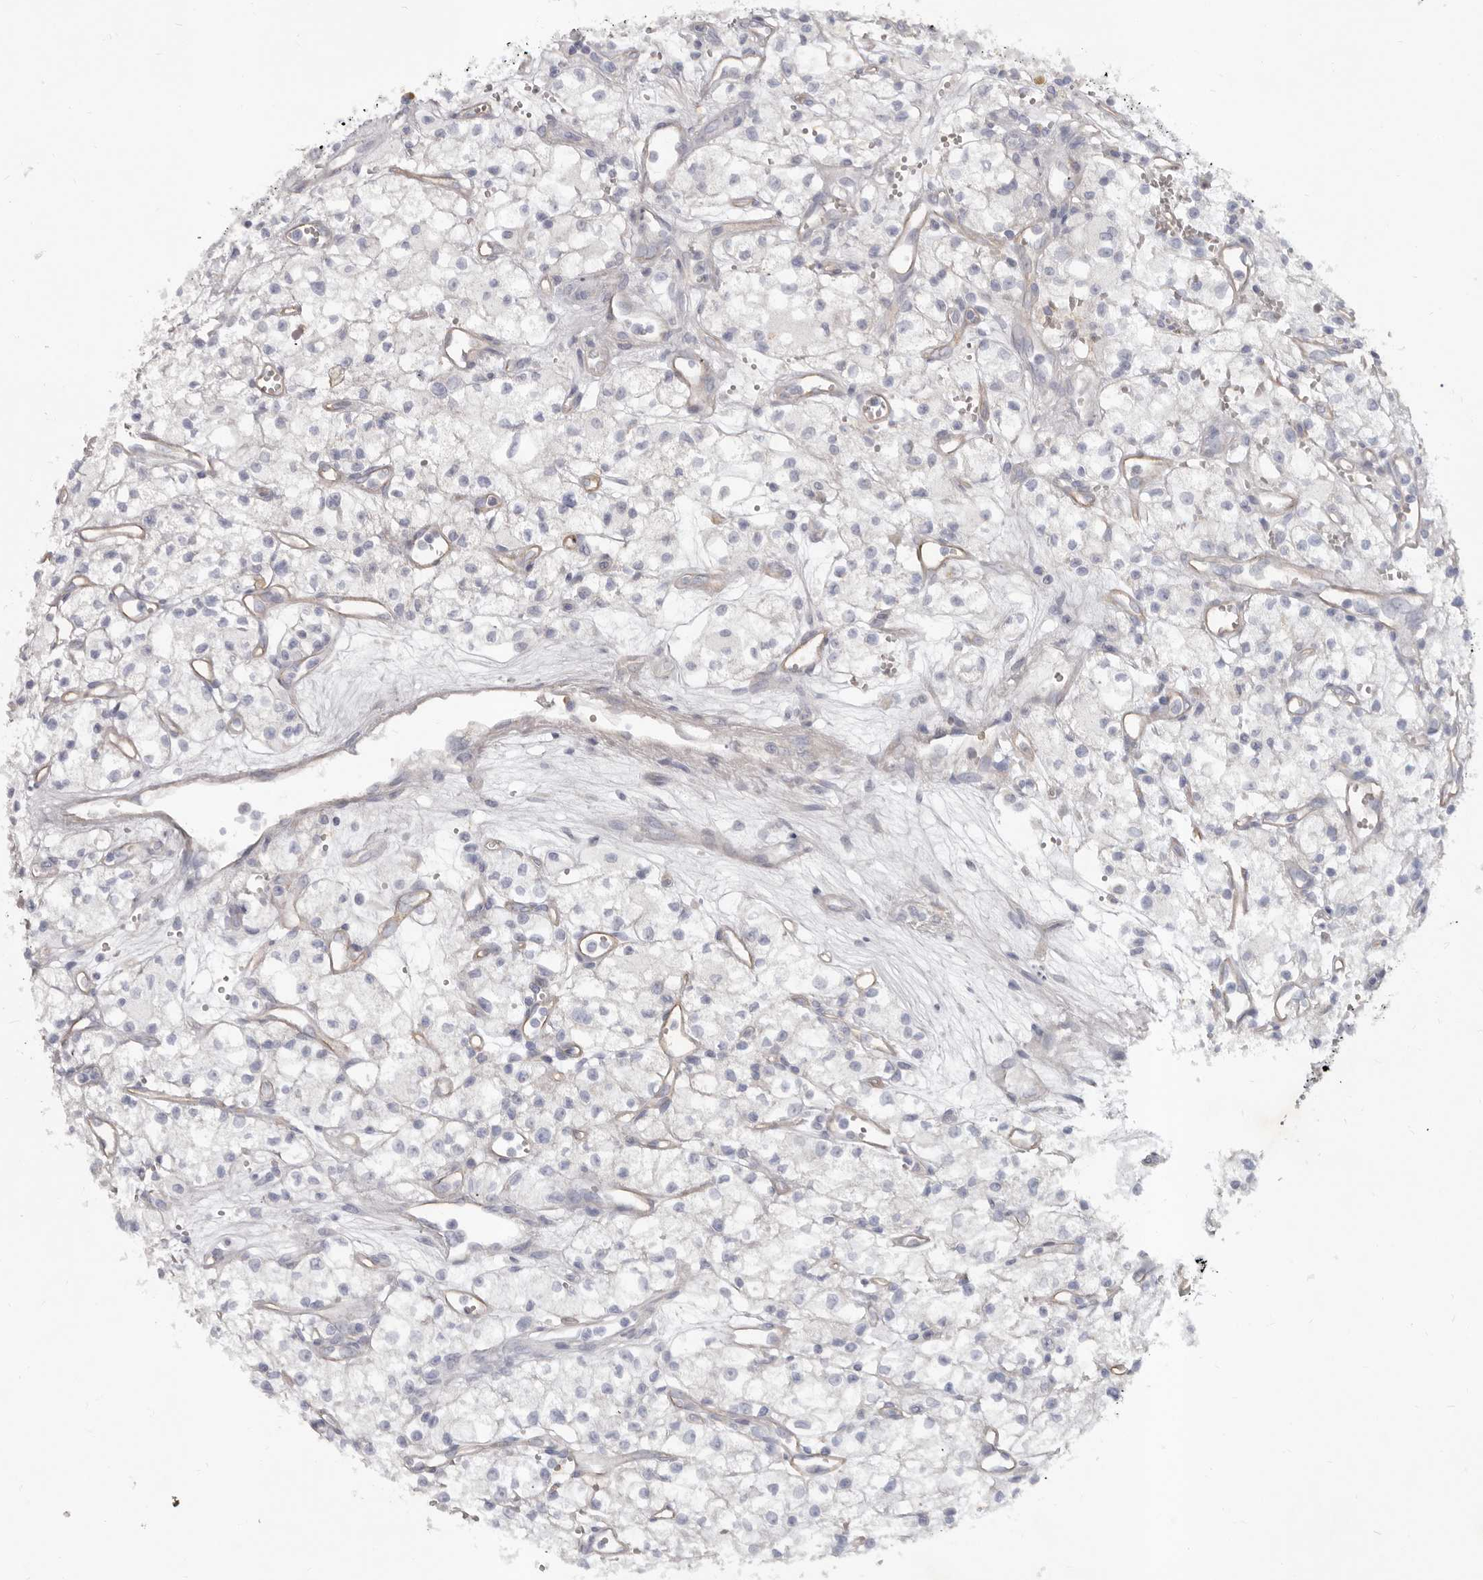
{"staining": {"intensity": "negative", "quantity": "none", "location": "none"}, "tissue": "renal cancer", "cell_type": "Tumor cells", "image_type": "cancer", "snomed": [{"axis": "morphology", "description": "Adenocarcinoma, NOS"}, {"axis": "topography", "description": "Kidney"}], "caption": "The photomicrograph displays no significant staining in tumor cells of renal cancer (adenocarcinoma). Brightfield microscopy of IHC stained with DAB (brown) and hematoxylin (blue), captured at high magnification.", "gene": "SPTA1", "patient": {"sex": "male", "age": 59}}